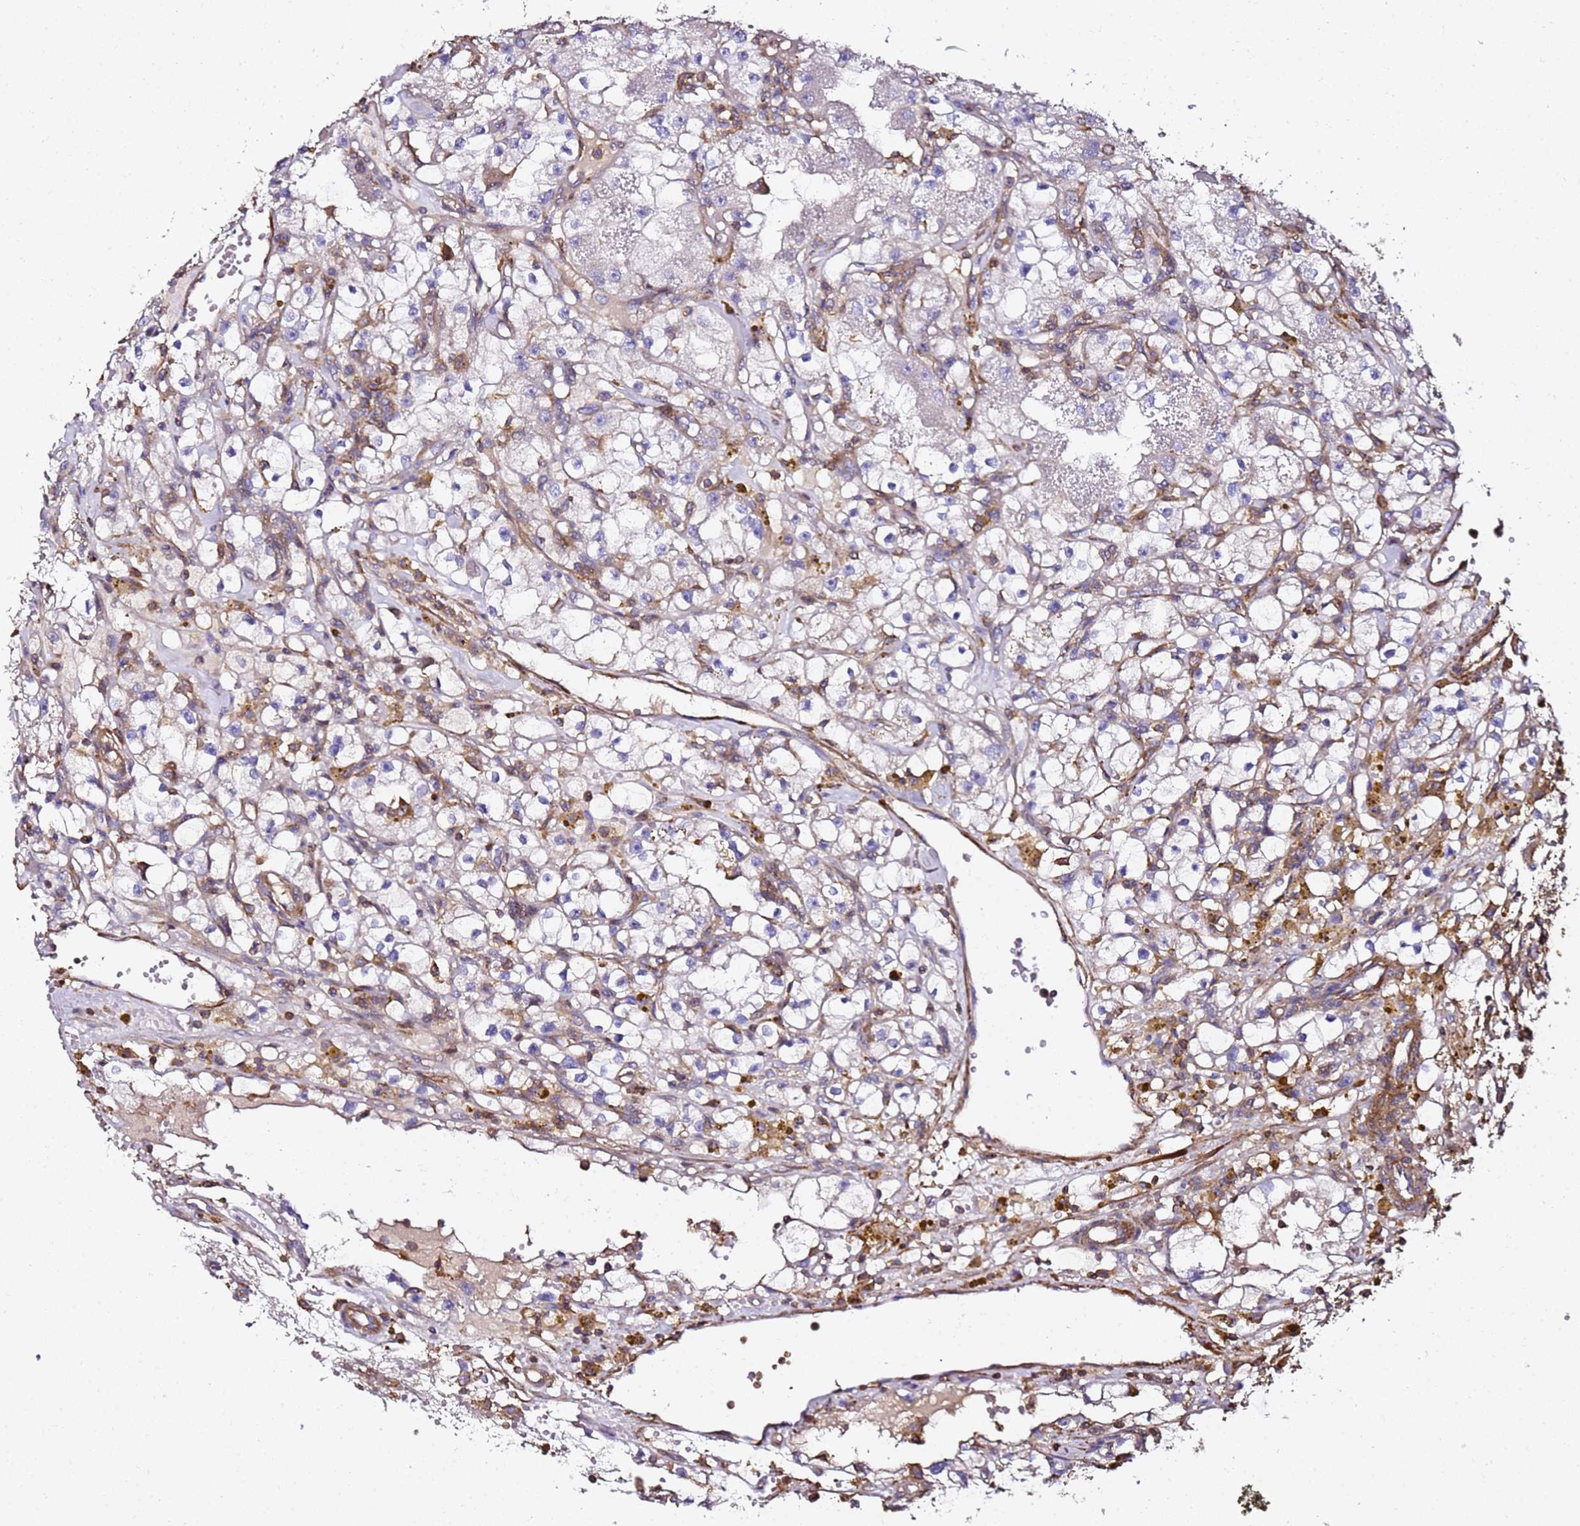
{"staining": {"intensity": "negative", "quantity": "none", "location": "none"}, "tissue": "renal cancer", "cell_type": "Tumor cells", "image_type": "cancer", "snomed": [{"axis": "morphology", "description": "Adenocarcinoma, NOS"}, {"axis": "topography", "description": "Kidney"}], "caption": "Renal adenocarcinoma stained for a protein using immunohistochemistry (IHC) shows no staining tumor cells.", "gene": "ZFP36L2", "patient": {"sex": "male", "age": 56}}